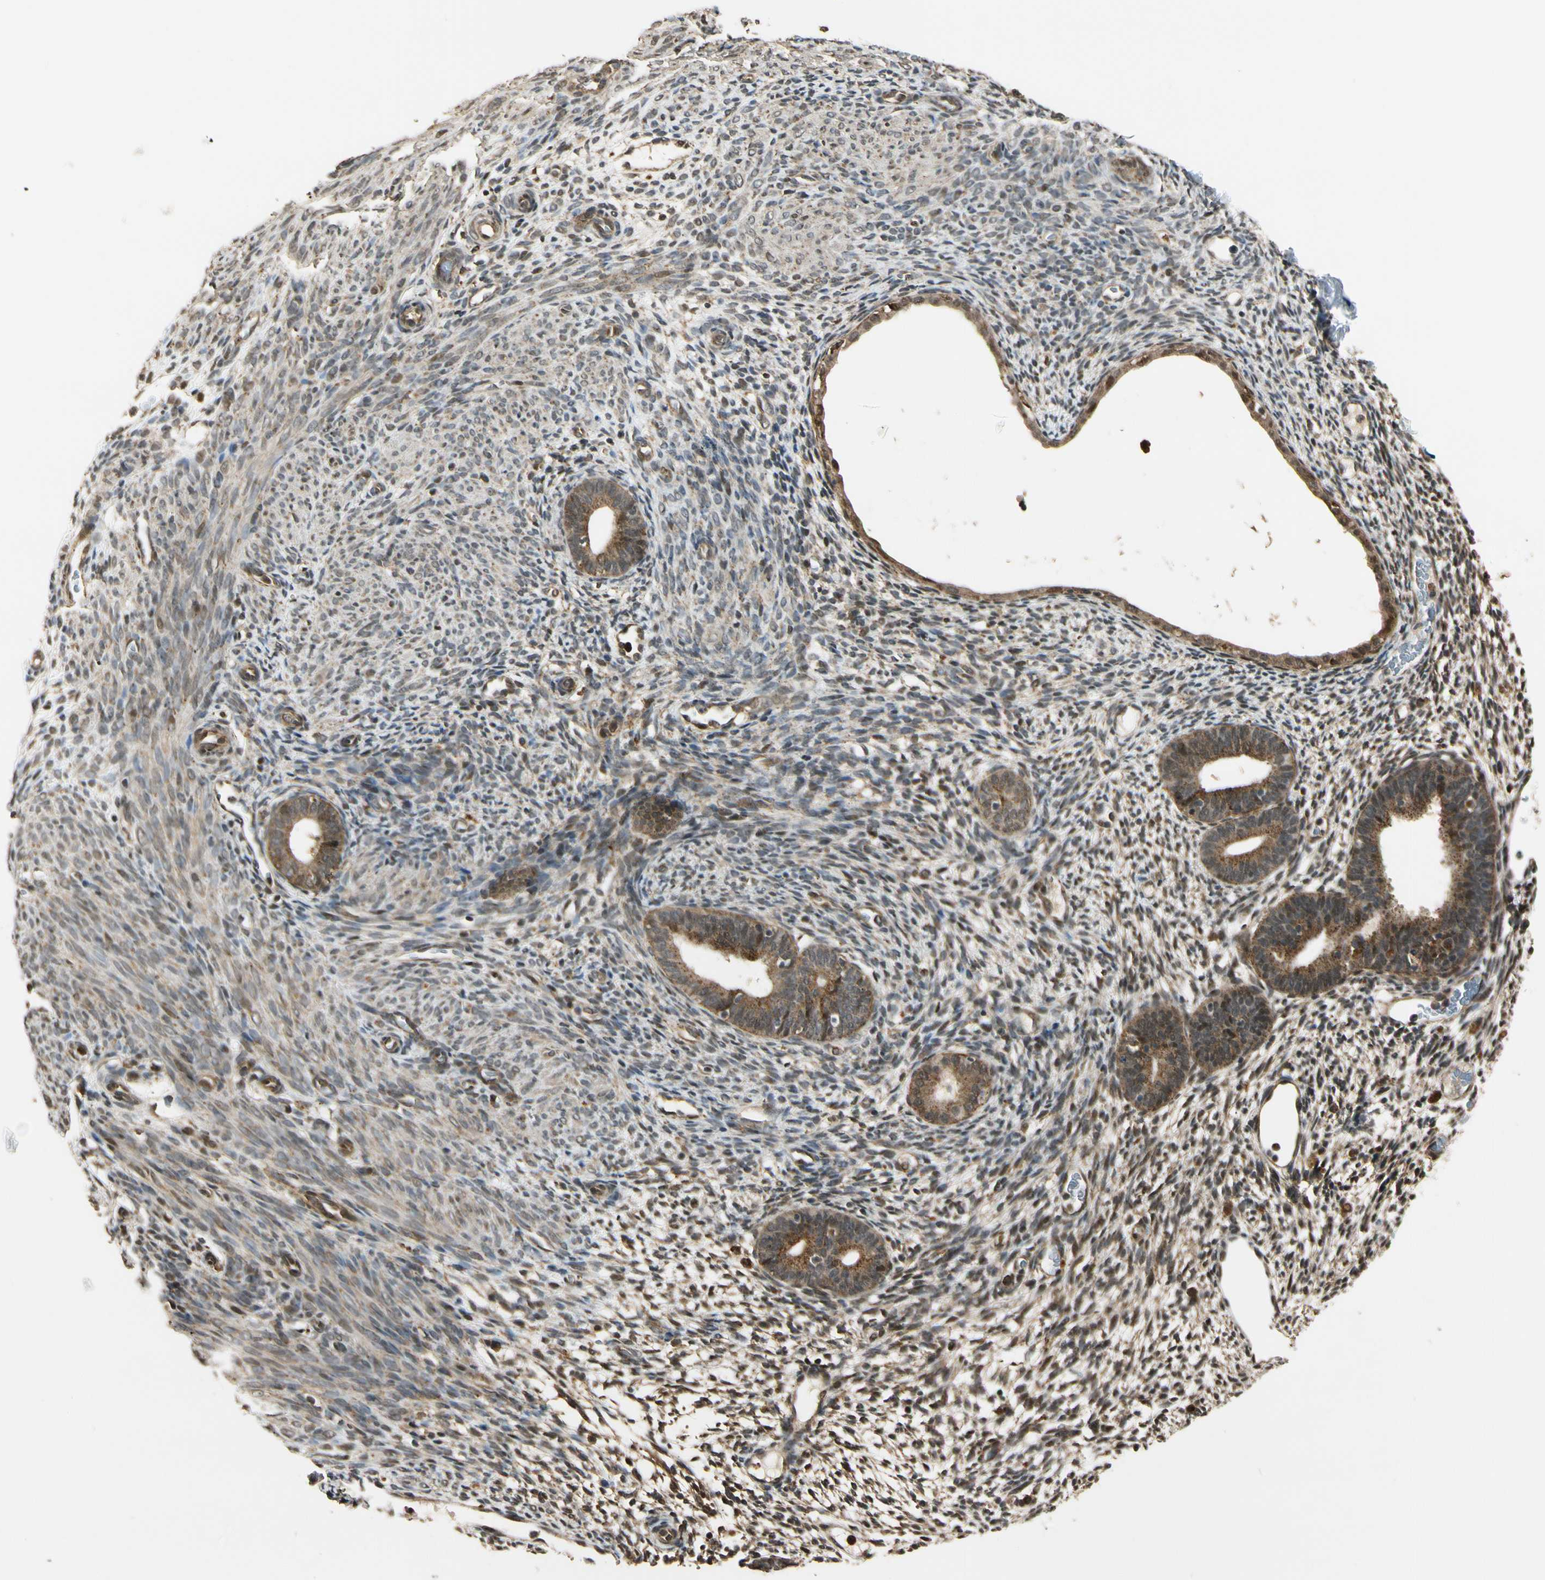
{"staining": {"intensity": "moderate", "quantity": "25%-75%", "location": "cytoplasmic/membranous,nuclear"}, "tissue": "endometrium", "cell_type": "Cells in endometrial stroma", "image_type": "normal", "snomed": [{"axis": "morphology", "description": "Normal tissue, NOS"}, {"axis": "morphology", "description": "Atrophy, NOS"}, {"axis": "topography", "description": "Uterus"}, {"axis": "topography", "description": "Endometrium"}], "caption": "Cells in endometrial stroma demonstrate medium levels of moderate cytoplasmic/membranous,nuclear expression in about 25%-75% of cells in unremarkable human endometrium.", "gene": "LAMTOR1", "patient": {"sex": "female", "age": 68}}